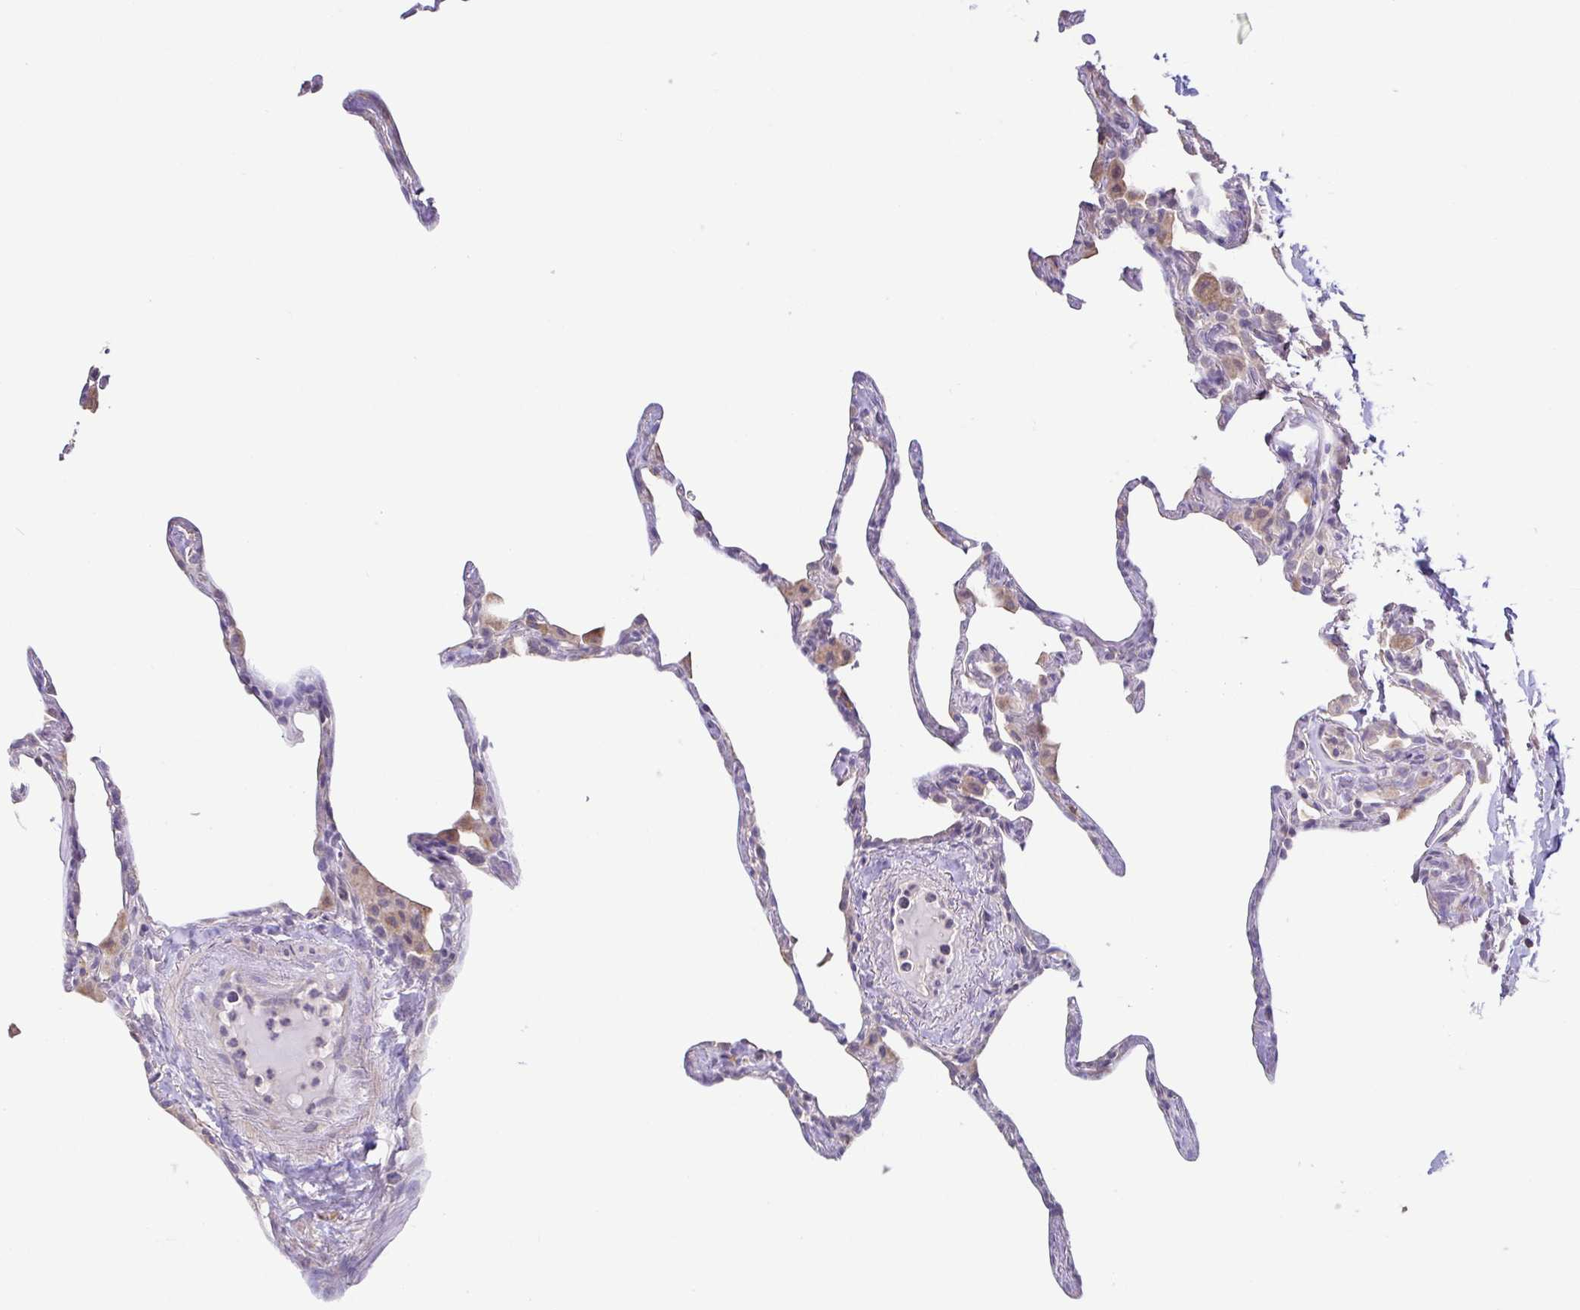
{"staining": {"intensity": "negative", "quantity": "none", "location": "none"}, "tissue": "lung", "cell_type": "Alveolar cells", "image_type": "normal", "snomed": [{"axis": "morphology", "description": "Normal tissue, NOS"}, {"axis": "topography", "description": "Lung"}], "caption": "This is a image of immunohistochemistry staining of benign lung, which shows no staining in alveolar cells.", "gene": "ACTRT2", "patient": {"sex": "male", "age": 65}}